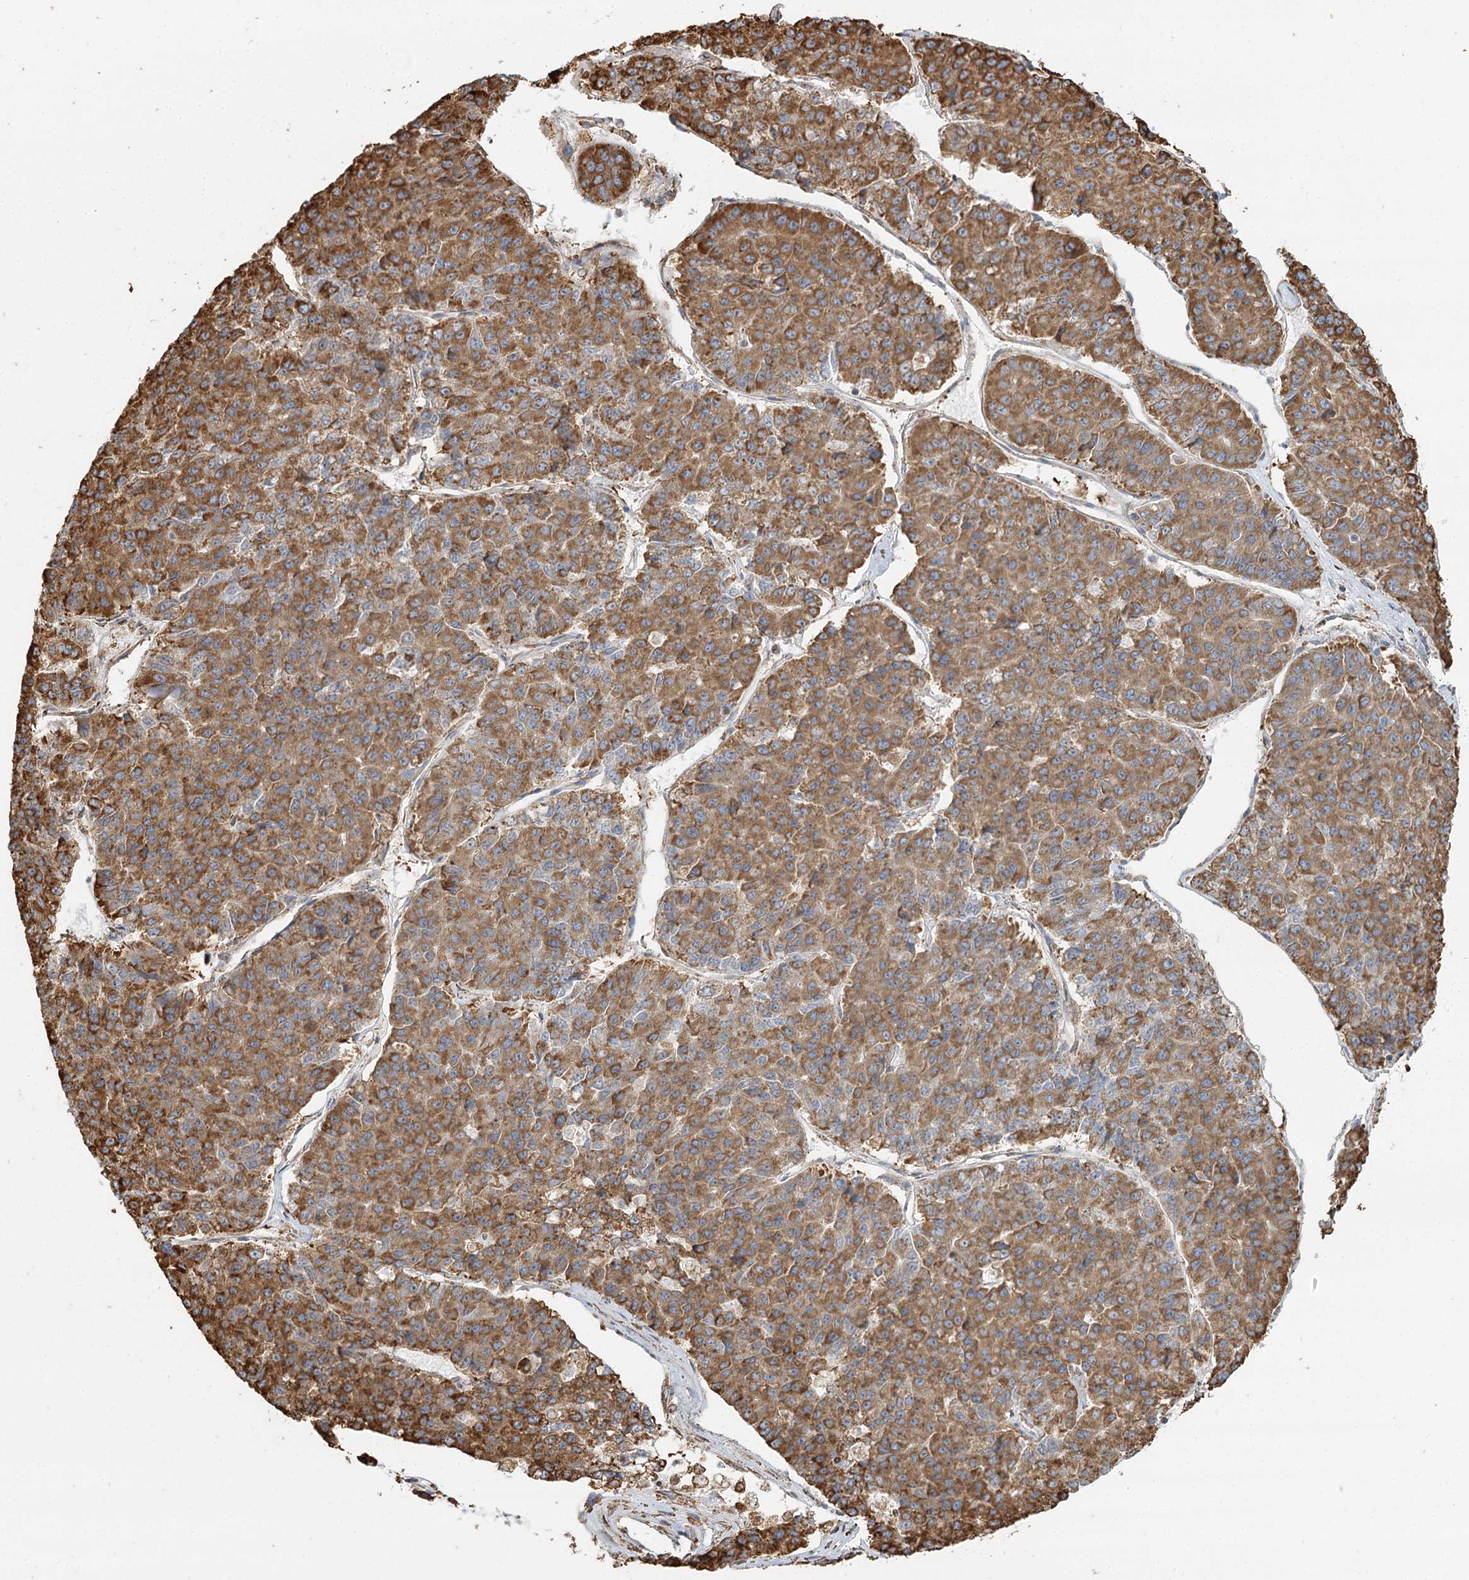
{"staining": {"intensity": "moderate", "quantity": ">75%", "location": "cytoplasmic/membranous"}, "tissue": "pancreatic cancer", "cell_type": "Tumor cells", "image_type": "cancer", "snomed": [{"axis": "morphology", "description": "Adenocarcinoma, NOS"}, {"axis": "topography", "description": "Pancreas"}], "caption": "There is medium levels of moderate cytoplasmic/membranous positivity in tumor cells of pancreatic adenocarcinoma, as demonstrated by immunohistochemical staining (brown color).", "gene": "TAS1R1", "patient": {"sex": "male", "age": 50}}